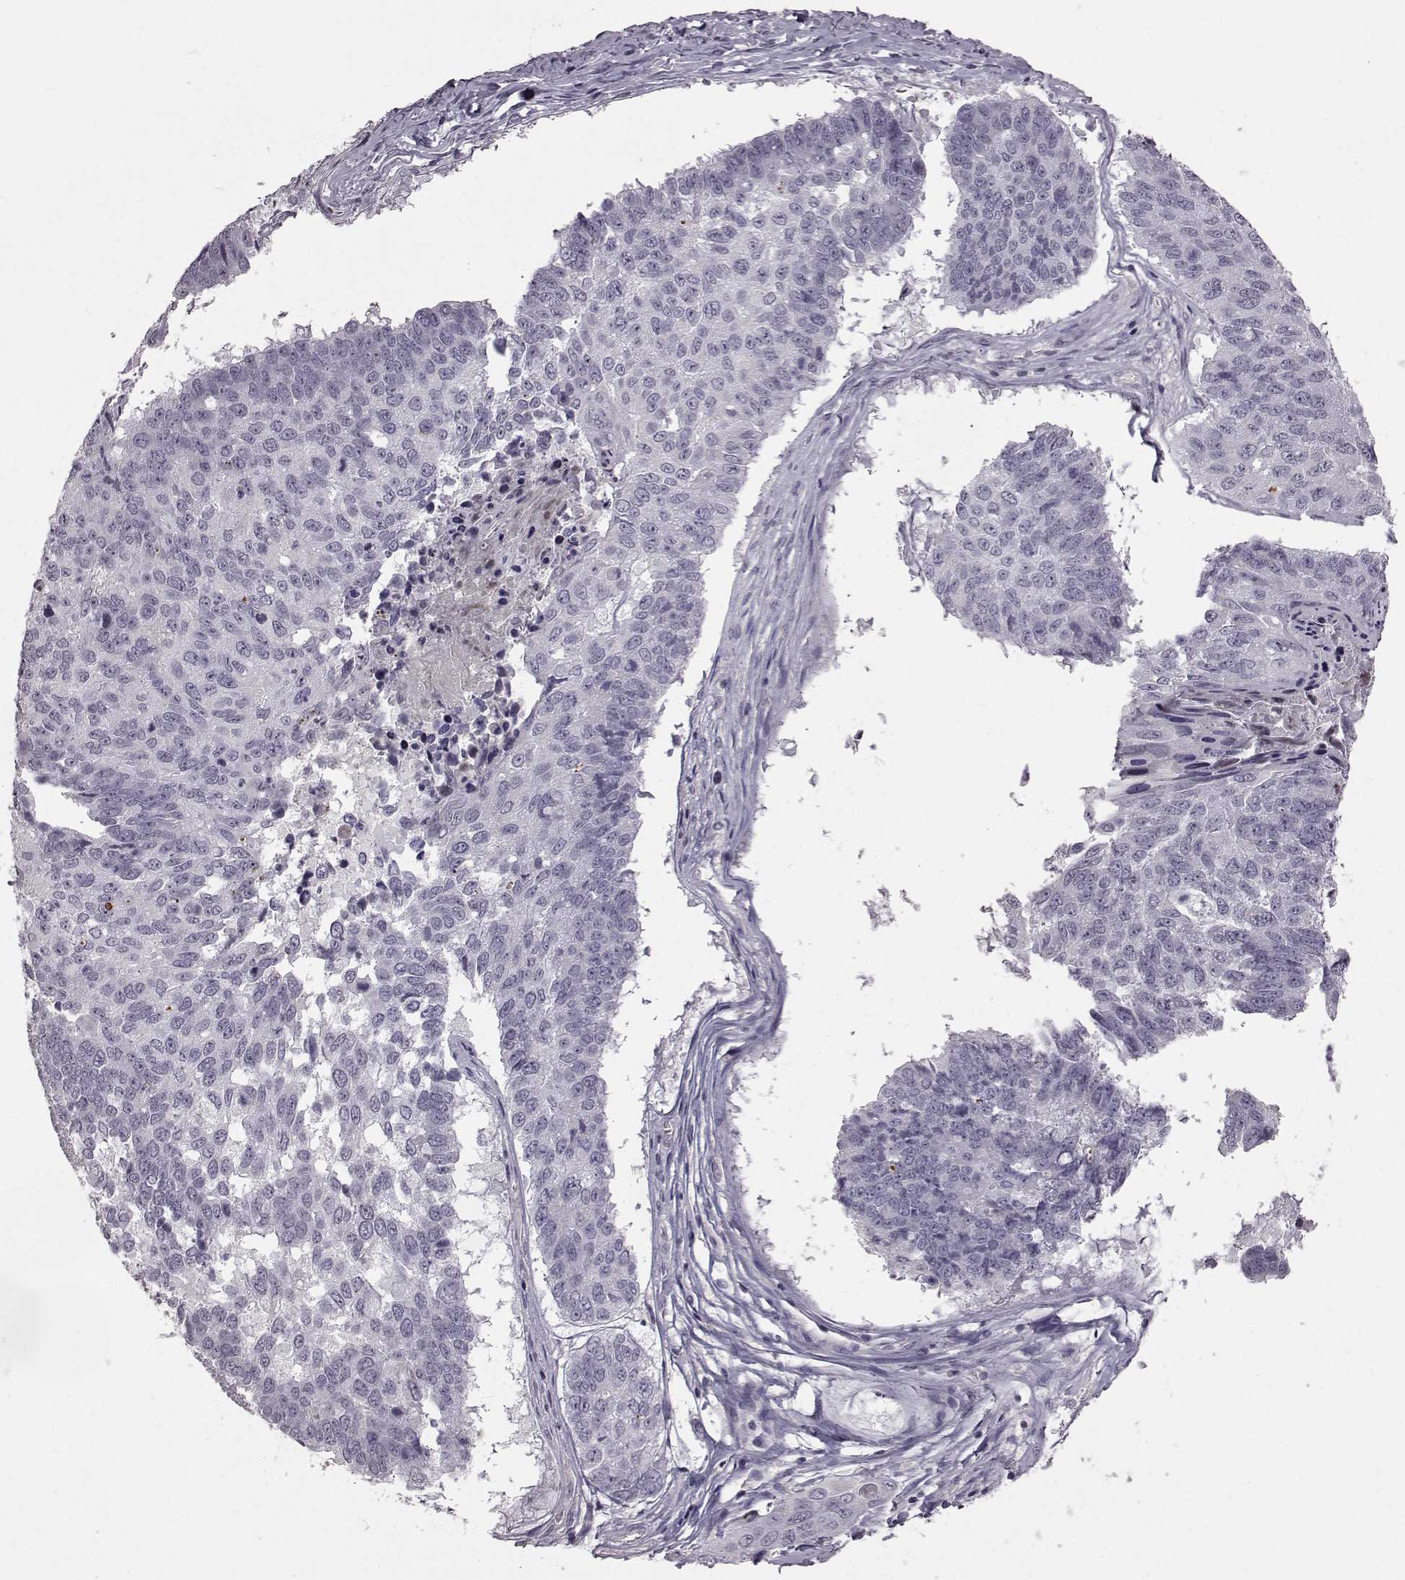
{"staining": {"intensity": "negative", "quantity": "none", "location": "none"}, "tissue": "lung cancer", "cell_type": "Tumor cells", "image_type": "cancer", "snomed": [{"axis": "morphology", "description": "Squamous cell carcinoma, NOS"}, {"axis": "topography", "description": "Lung"}], "caption": "Tumor cells show no significant positivity in lung cancer.", "gene": "GAL", "patient": {"sex": "male", "age": 73}}